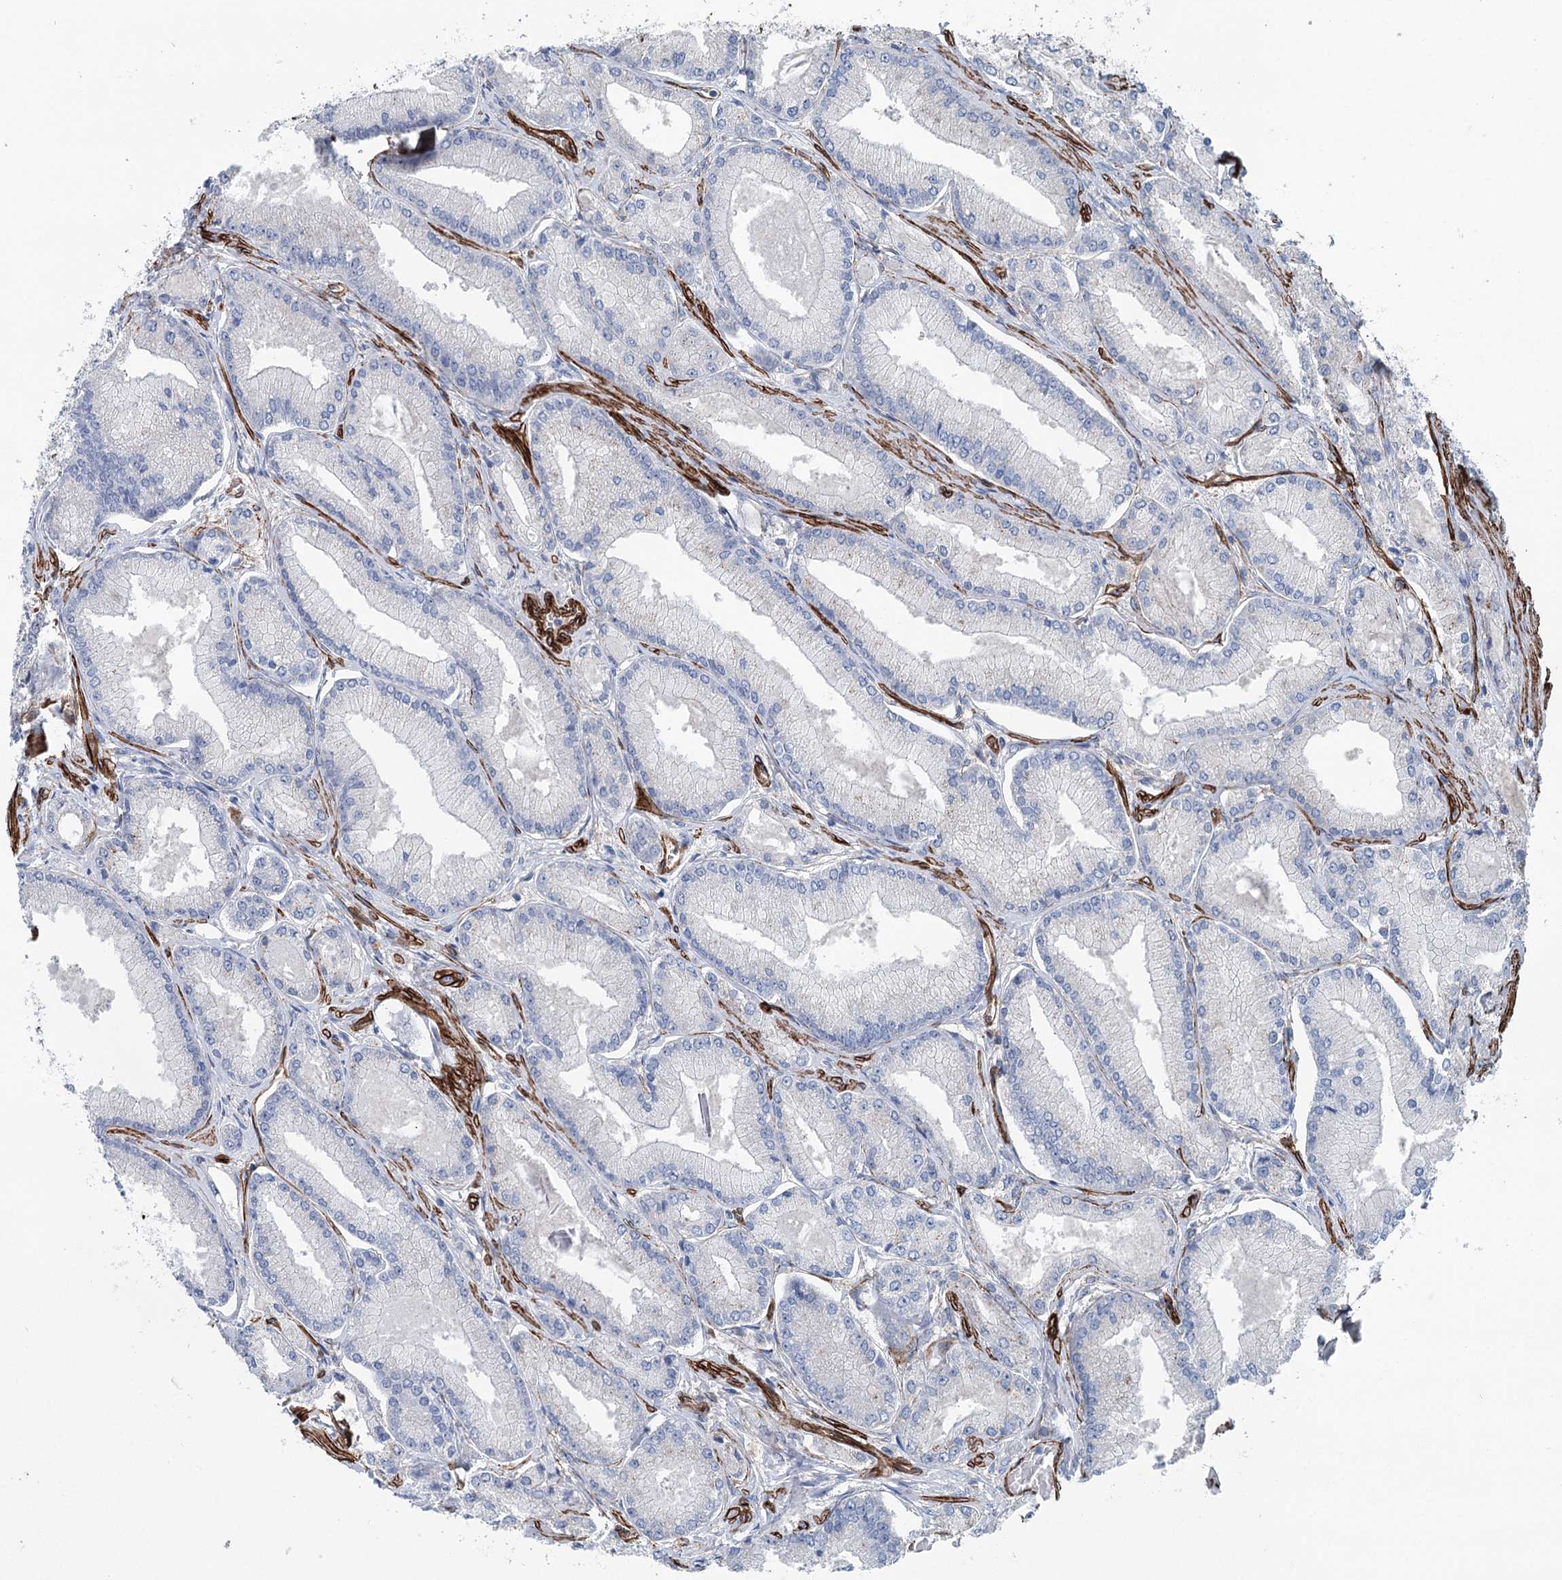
{"staining": {"intensity": "negative", "quantity": "none", "location": "none"}, "tissue": "prostate cancer", "cell_type": "Tumor cells", "image_type": "cancer", "snomed": [{"axis": "morphology", "description": "Adenocarcinoma, Low grade"}, {"axis": "topography", "description": "Prostate"}], "caption": "A micrograph of human prostate adenocarcinoma (low-grade) is negative for staining in tumor cells.", "gene": "IQSEC1", "patient": {"sex": "male", "age": 74}}